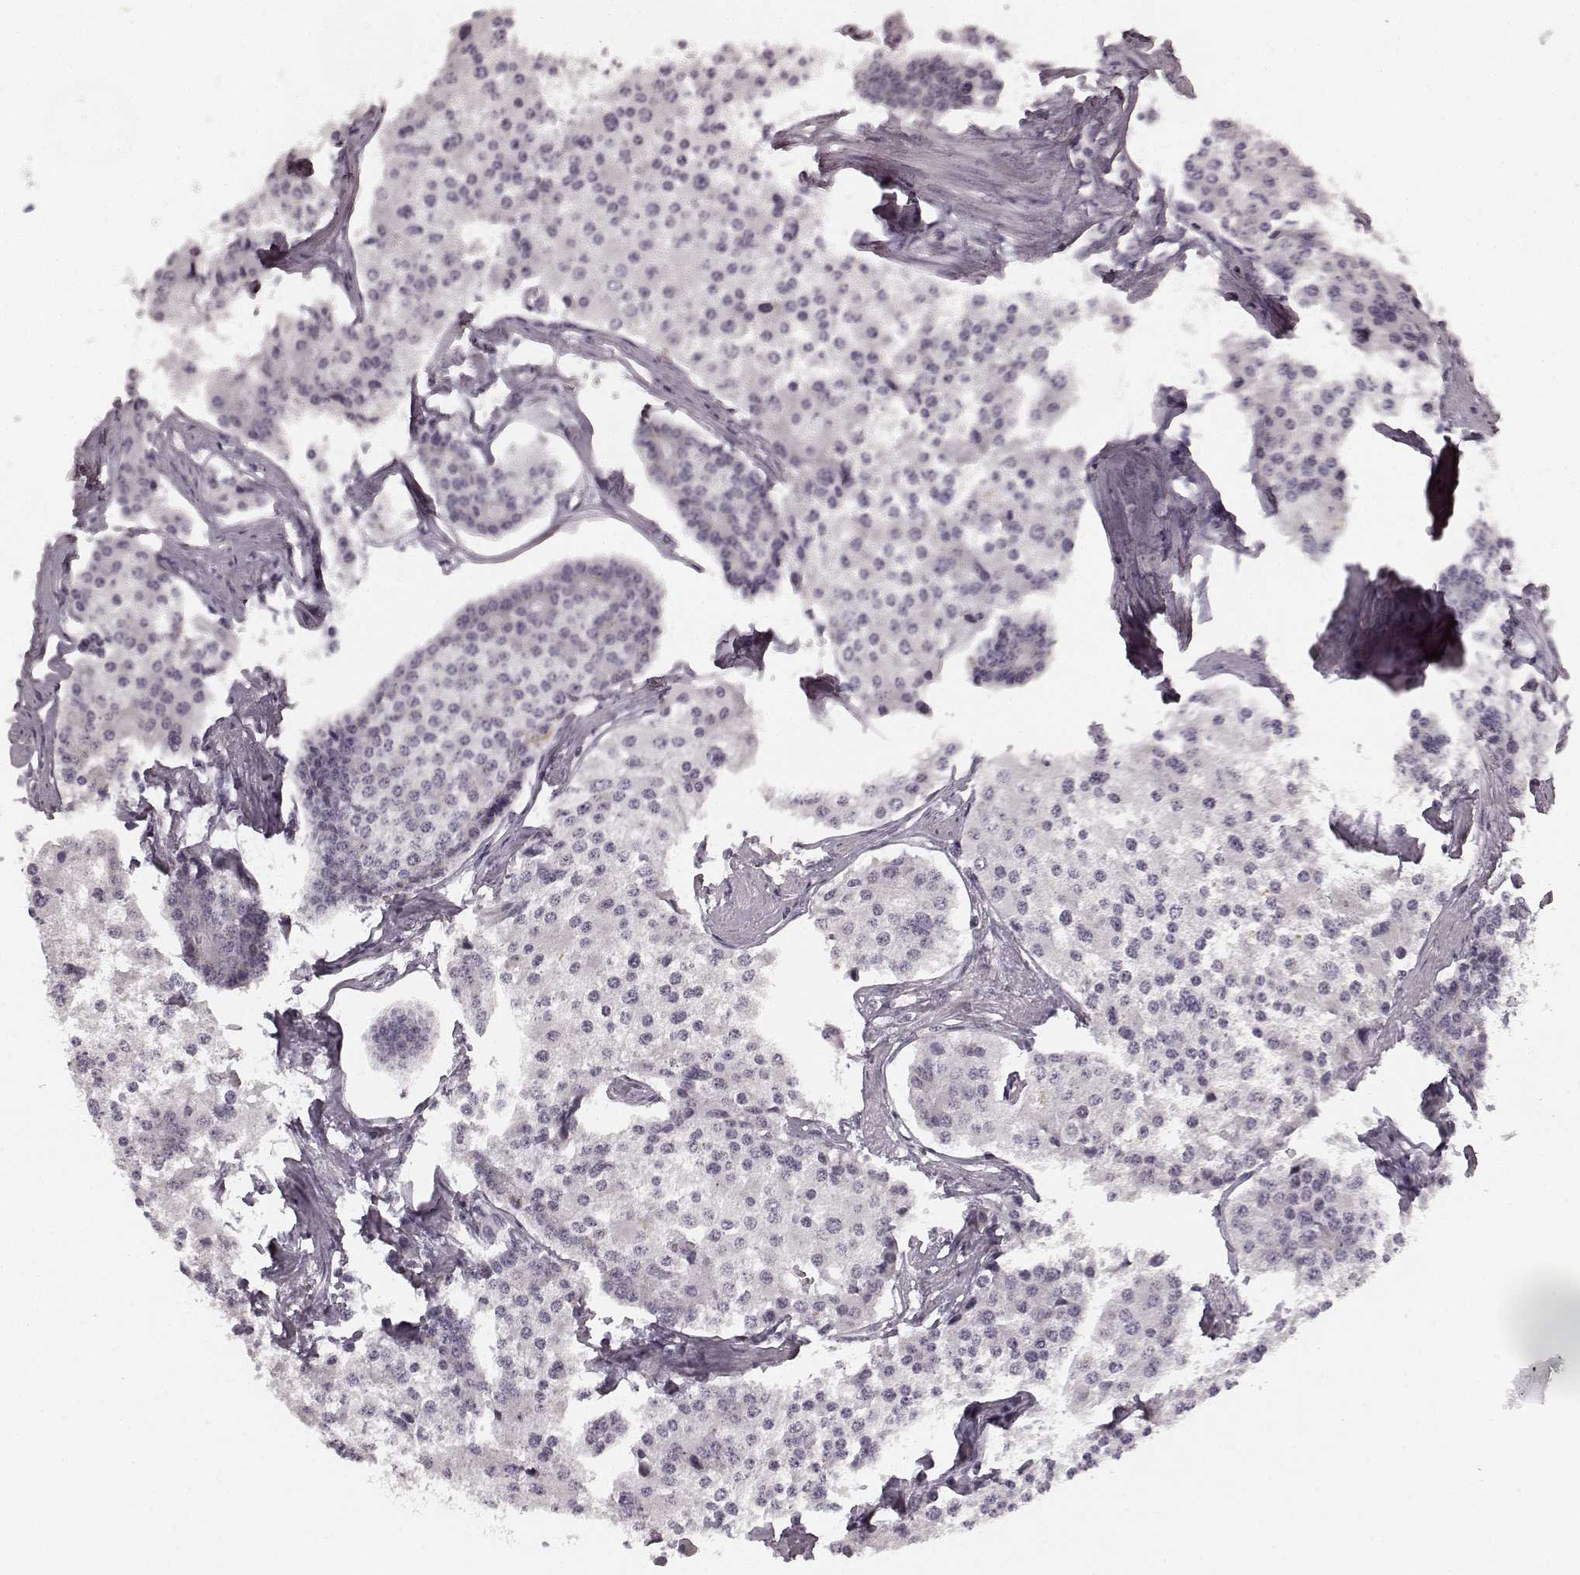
{"staining": {"intensity": "negative", "quantity": "none", "location": "none"}, "tissue": "carcinoid", "cell_type": "Tumor cells", "image_type": "cancer", "snomed": [{"axis": "morphology", "description": "Carcinoid, malignant, NOS"}, {"axis": "topography", "description": "Small intestine"}], "caption": "Histopathology image shows no protein expression in tumor cells of carcinoid tissue.", "gene": "TMPRSS15", "patient": {"sex": "female", "age": 65}}